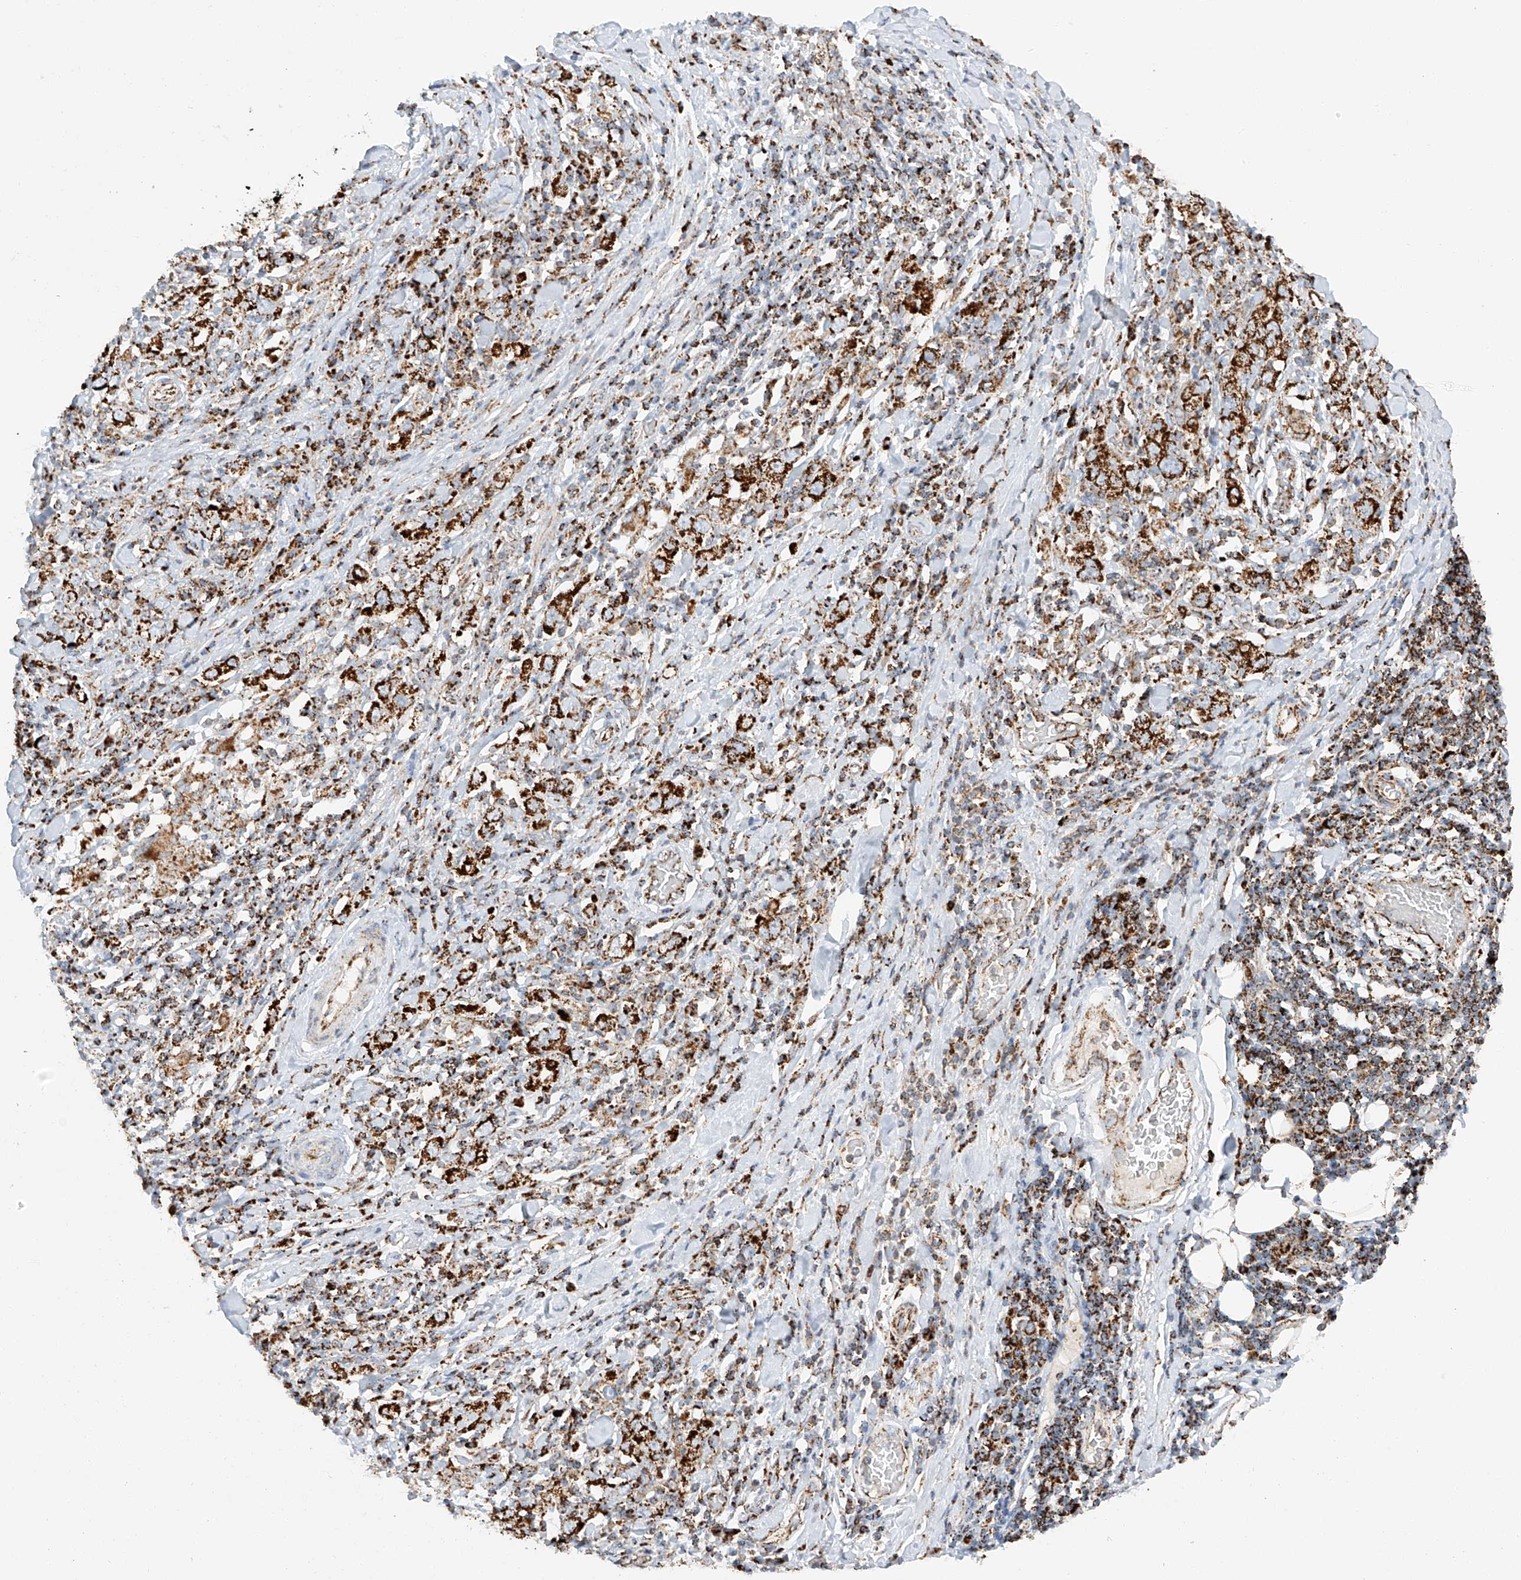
{"staining": {"intensity": "strong", "quantity": ">75%", "location": "cytoplasmic/membranous"}, "tissue": "stomach cancer", "cell_type": "Tumor cells", "image_type": "cancer", "snomed": [{"axis": "morphology", "description": "Adenocarcinoma, NOS"}, {"axis": "topography", "description": "Stomach, upper"}], "caption": "DAB (3,3'-diaminobenzidine) immunohistochemical staining of human stomach cancer shows strong cytoplasmic/membranous protein staining in approximately >75% of tumor cells. (Stains: DAB in brown, nuclei in blue, Microscopy: brightfield microscopy at high magnification).", "gene": "TTC27", "patient": {"sex": "male", "age": 62}}